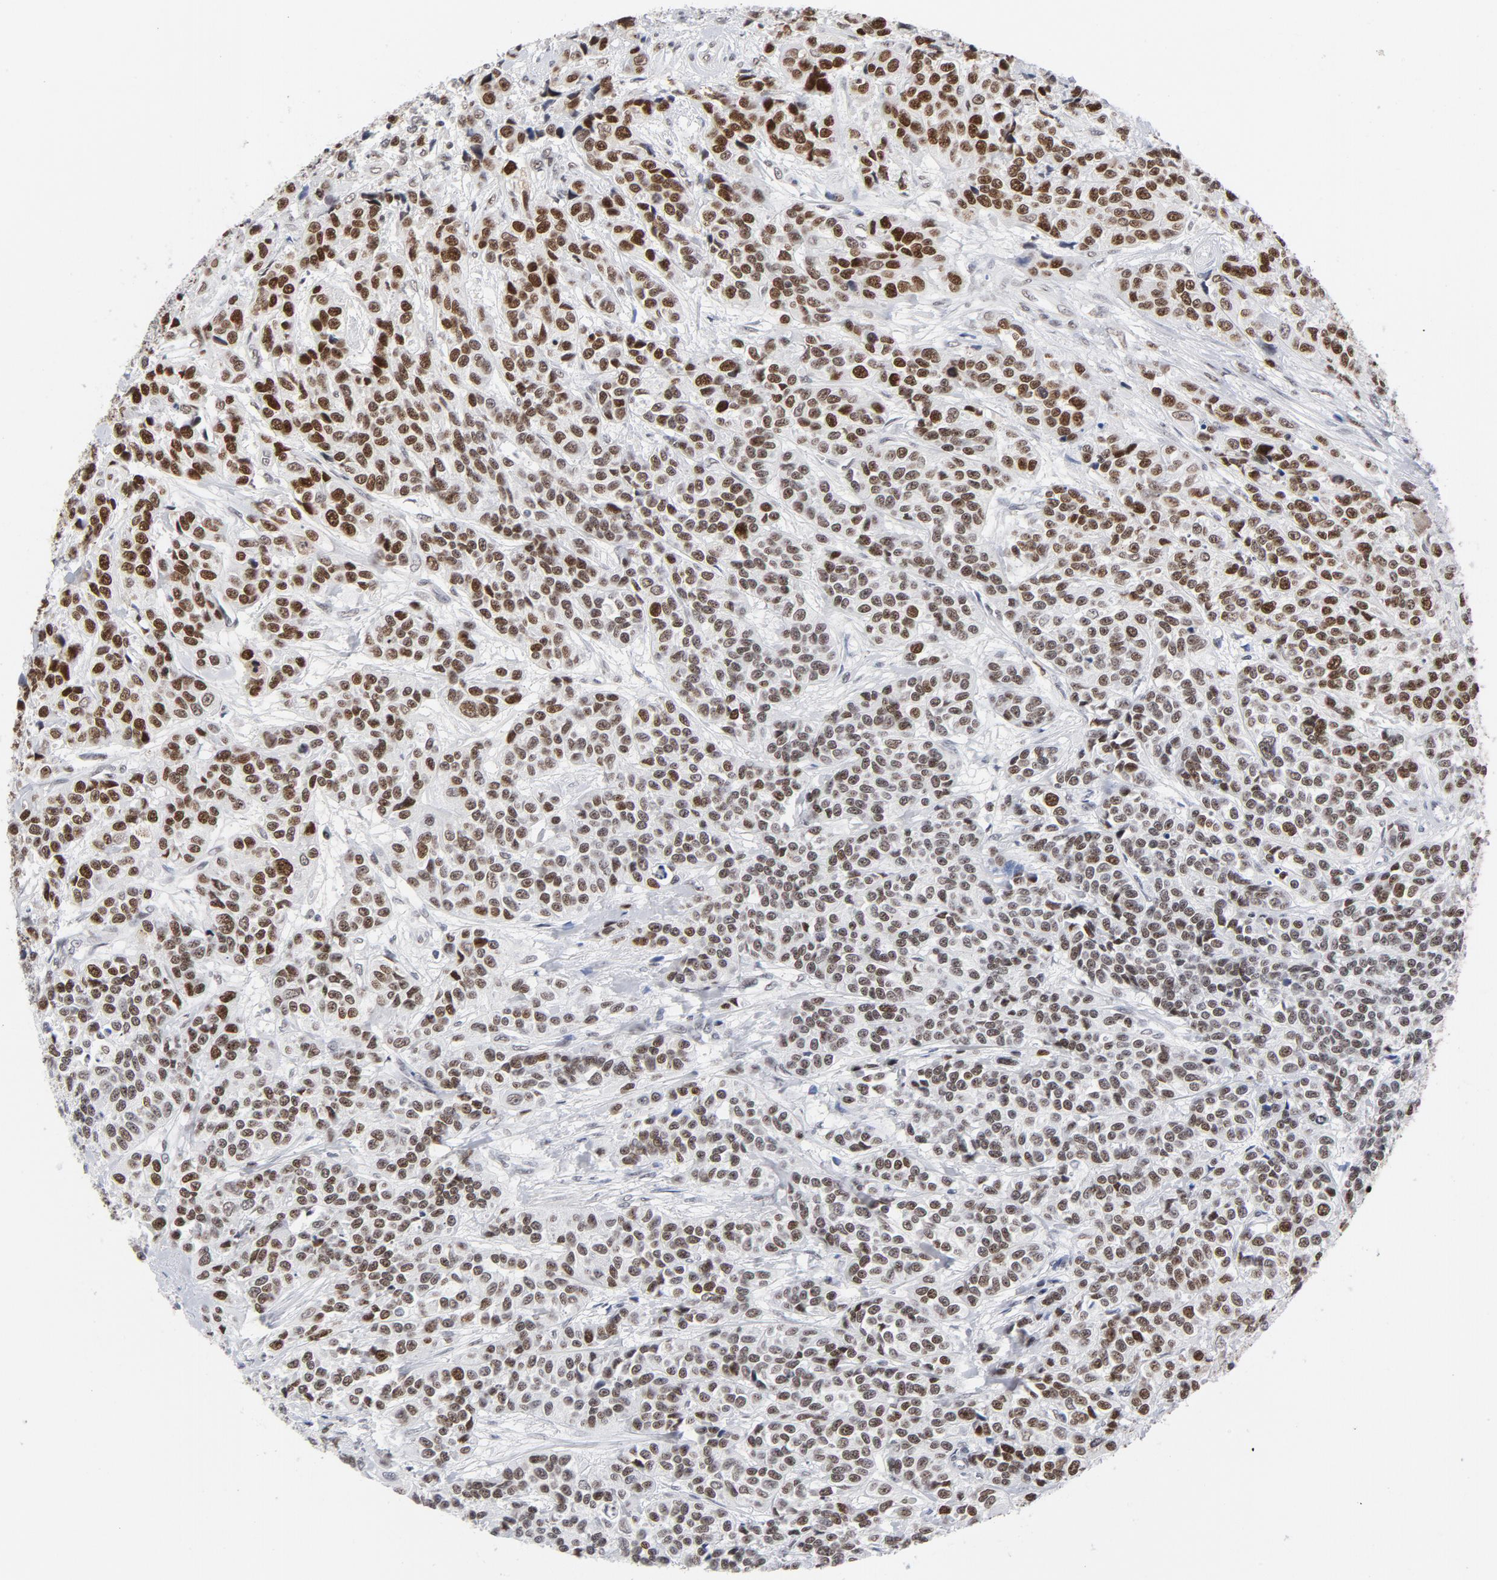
{"staining": {"intensity": "weak", "quantity": "<25%", "location": "nuclear"}, "tissue": "urothelial cancer", "cell_type": "Tumor cells", "image_type": "cancer", "snomed": [{"axis": "morphology", "description": "Urothelial carcinoma, High grade"}, {"axis": "topography", "description": "Urinary bladder"}], "caption": "An immunohistochemistry (IHC) micrograph of urothelial cancer is shown. There is no staining in tumor cells of urothelial cancer.", "gene": "RFC4", "patient": {"sex": "female", "age": 81}}